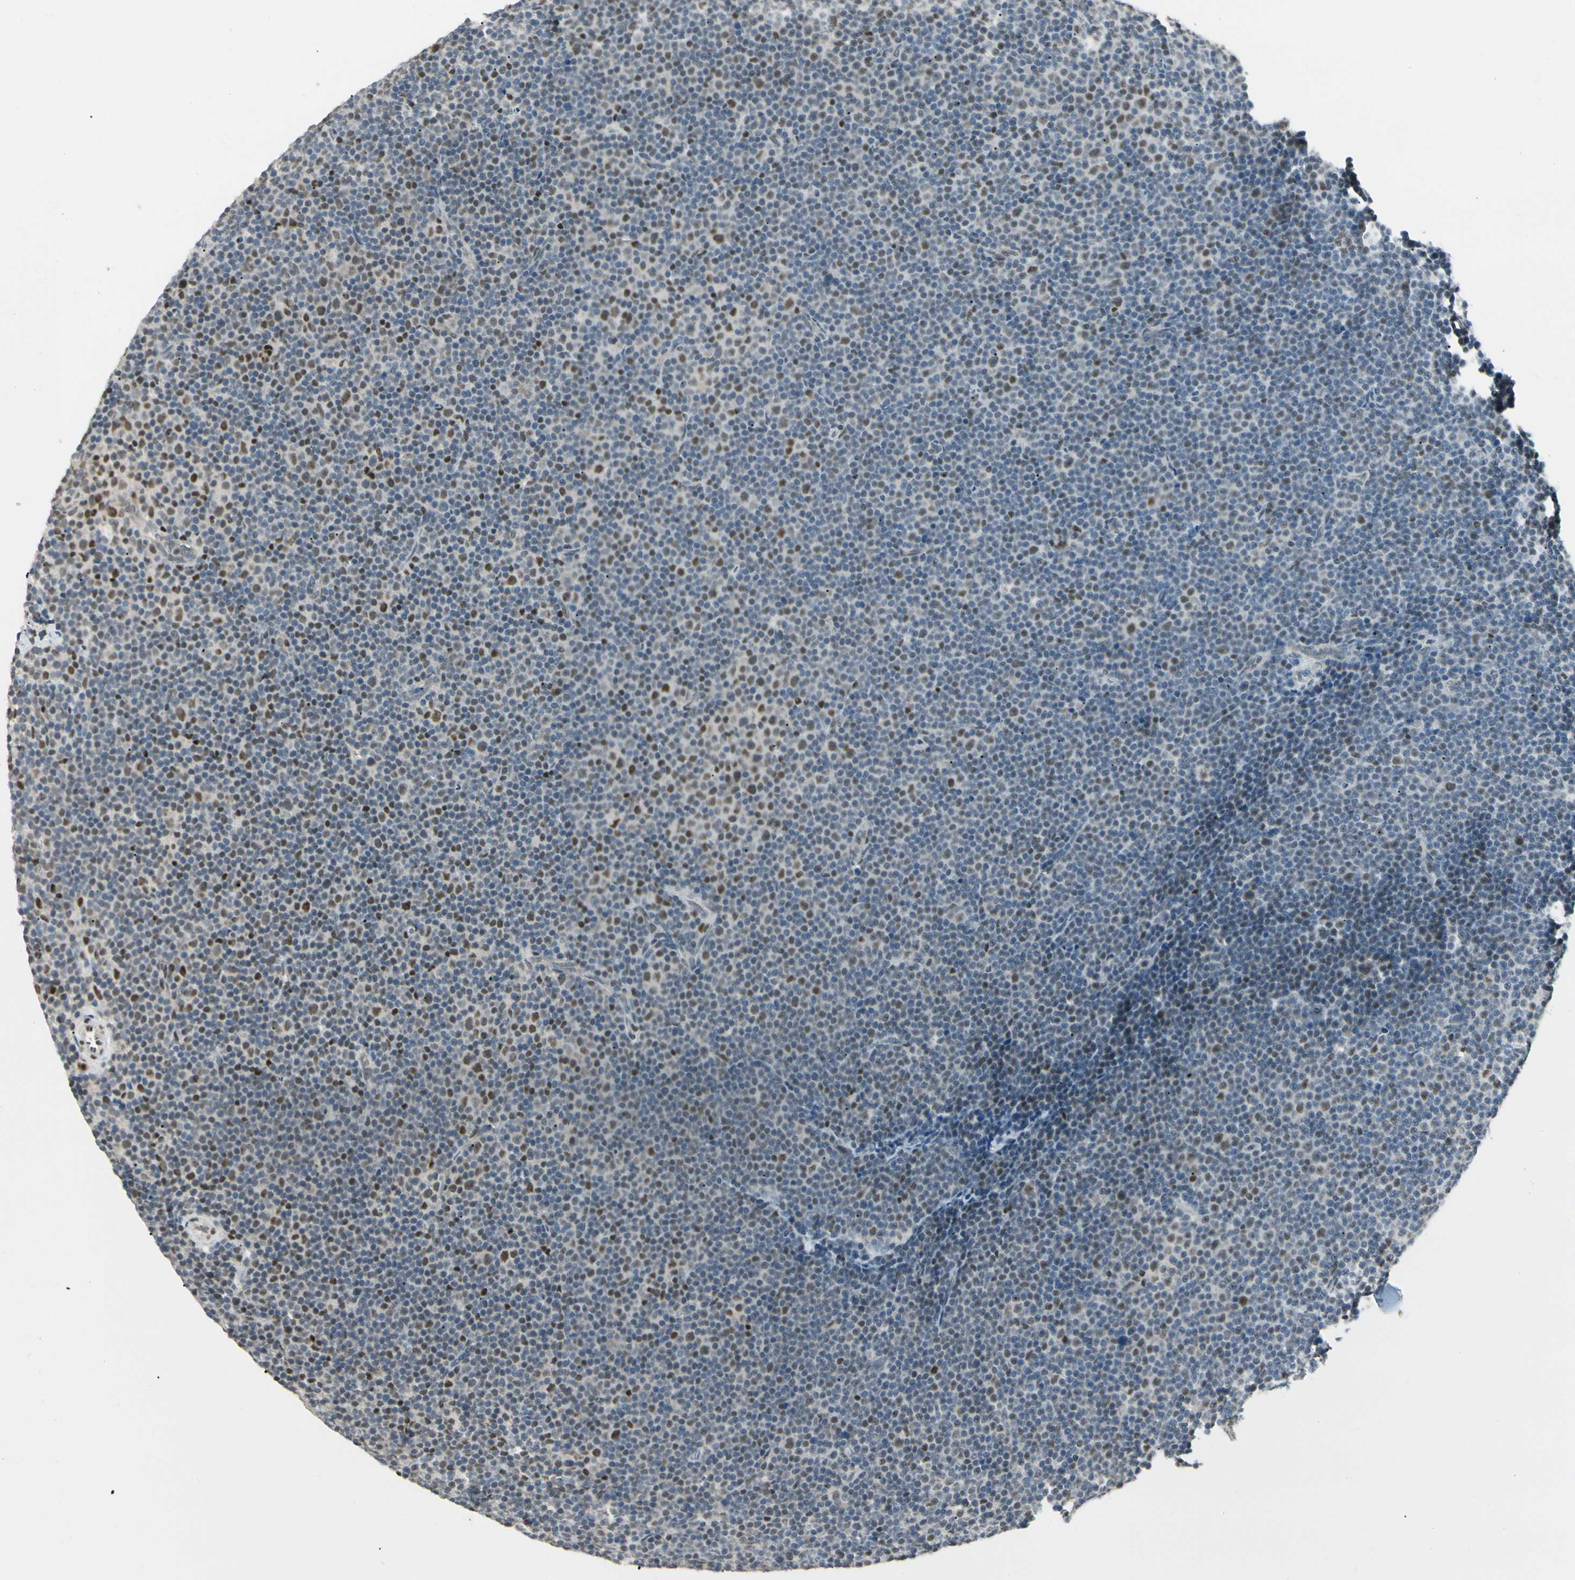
{"staining": {"intensity": "moderate", "quantity": "<25%", "location": "nuclear"}, "tissue": "lymphoma", "cell_type": "Tumor cells", "image_type": "cancer", "snomed": [{"axis": "morphology", "description": "Malignant lymphoma, non-Hodgkin's type, Low grade"}, {"axis": "topography", "description": "Lymph node"}], "caption": "Protein staining demonstrates moderate nuclear staining in about <25% of tumor cells in lymphoma. The staining is performed using DAB (3,3'-diaminobenzidine) brown chromogen to label protein expression. The nuclei are counter-stained blue using hematoxylin.", "gene": "ATXN1", "patient": {"sex": "female", "age": 67}}